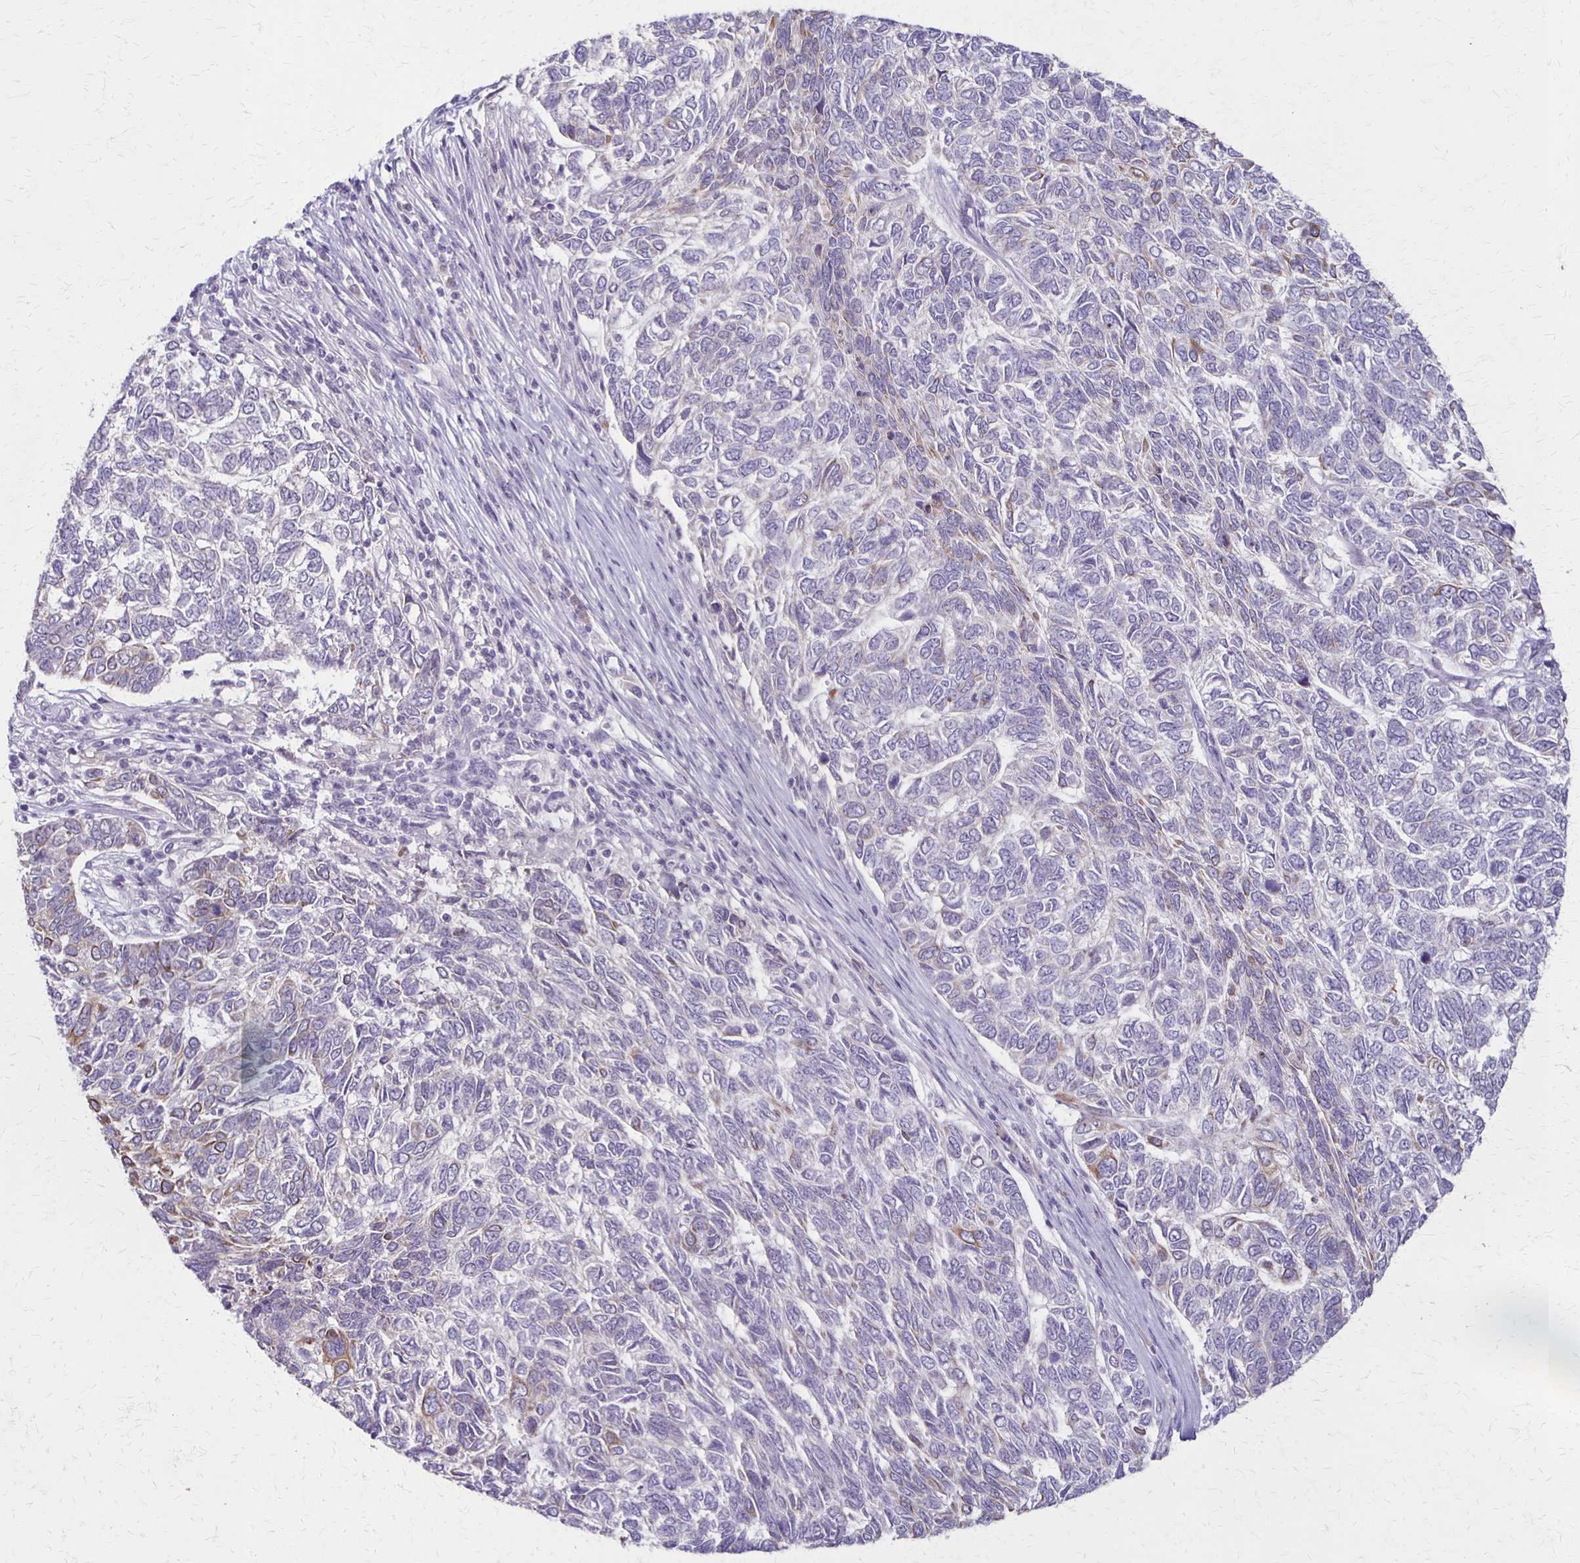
{"staining": {"intensity": "weak", "quantity": "<25%", "location": "cytoplasmic/membranous"}, "tissue": "skin cancer", "cell_type": "Tumor cells", "image_type": "cancer", "snomed": [{"axis": "morphology", "description": "Basal cell carcinoma"}, {"axis": "topography", "description": "Skin"}], "caption": "High magnification brightfield microscopy of skin basal cell carcinoma stained with DAB (3,3'-diaminobenzidine) (brown) and counterstained with hematoxylin (blue): tumor cells show no significant positivity.", "gene": "SLC35E2B", "patient": {"sex": "female", "age": 65}}